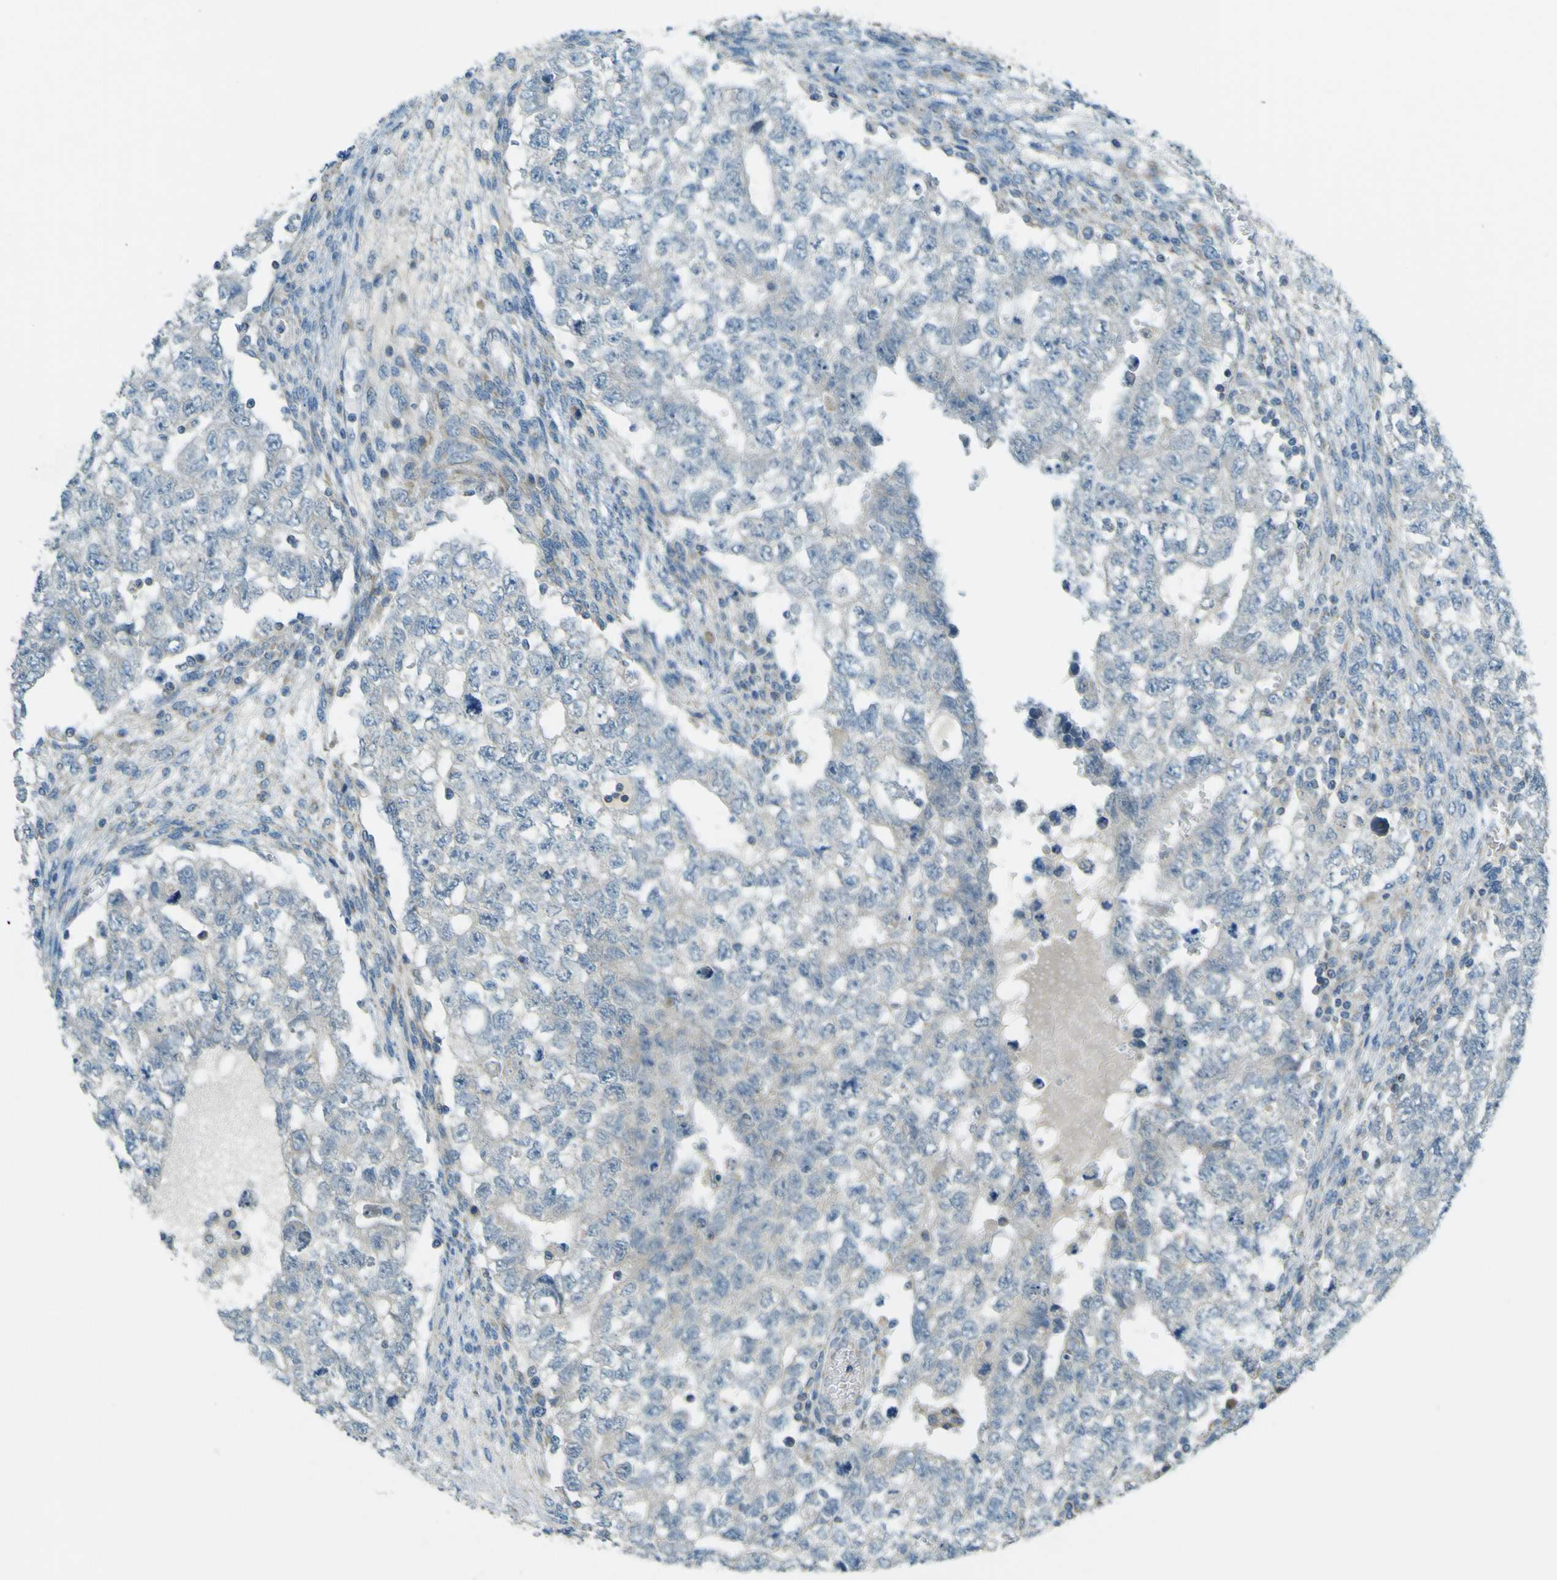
{"staining": {"intensity": "negative", "quantity": "none", "location": "none"}, "tissue": "testis cancer", "cell_type": "Tumor cells", "image_type": "cancer", "snomed": [{"axis": "morphology", "description": "Seminoma, NOS"}, {"axis": "morphology", "description": "Carcinoma, Embryonal, NOS"}, {"axis": "topography", "description": "Testis"}], "caption": "There is no significant expression in tumor cells of testis cancer.", "gene": "FKTN", "patient": {"sex": "male", "age": 38}}